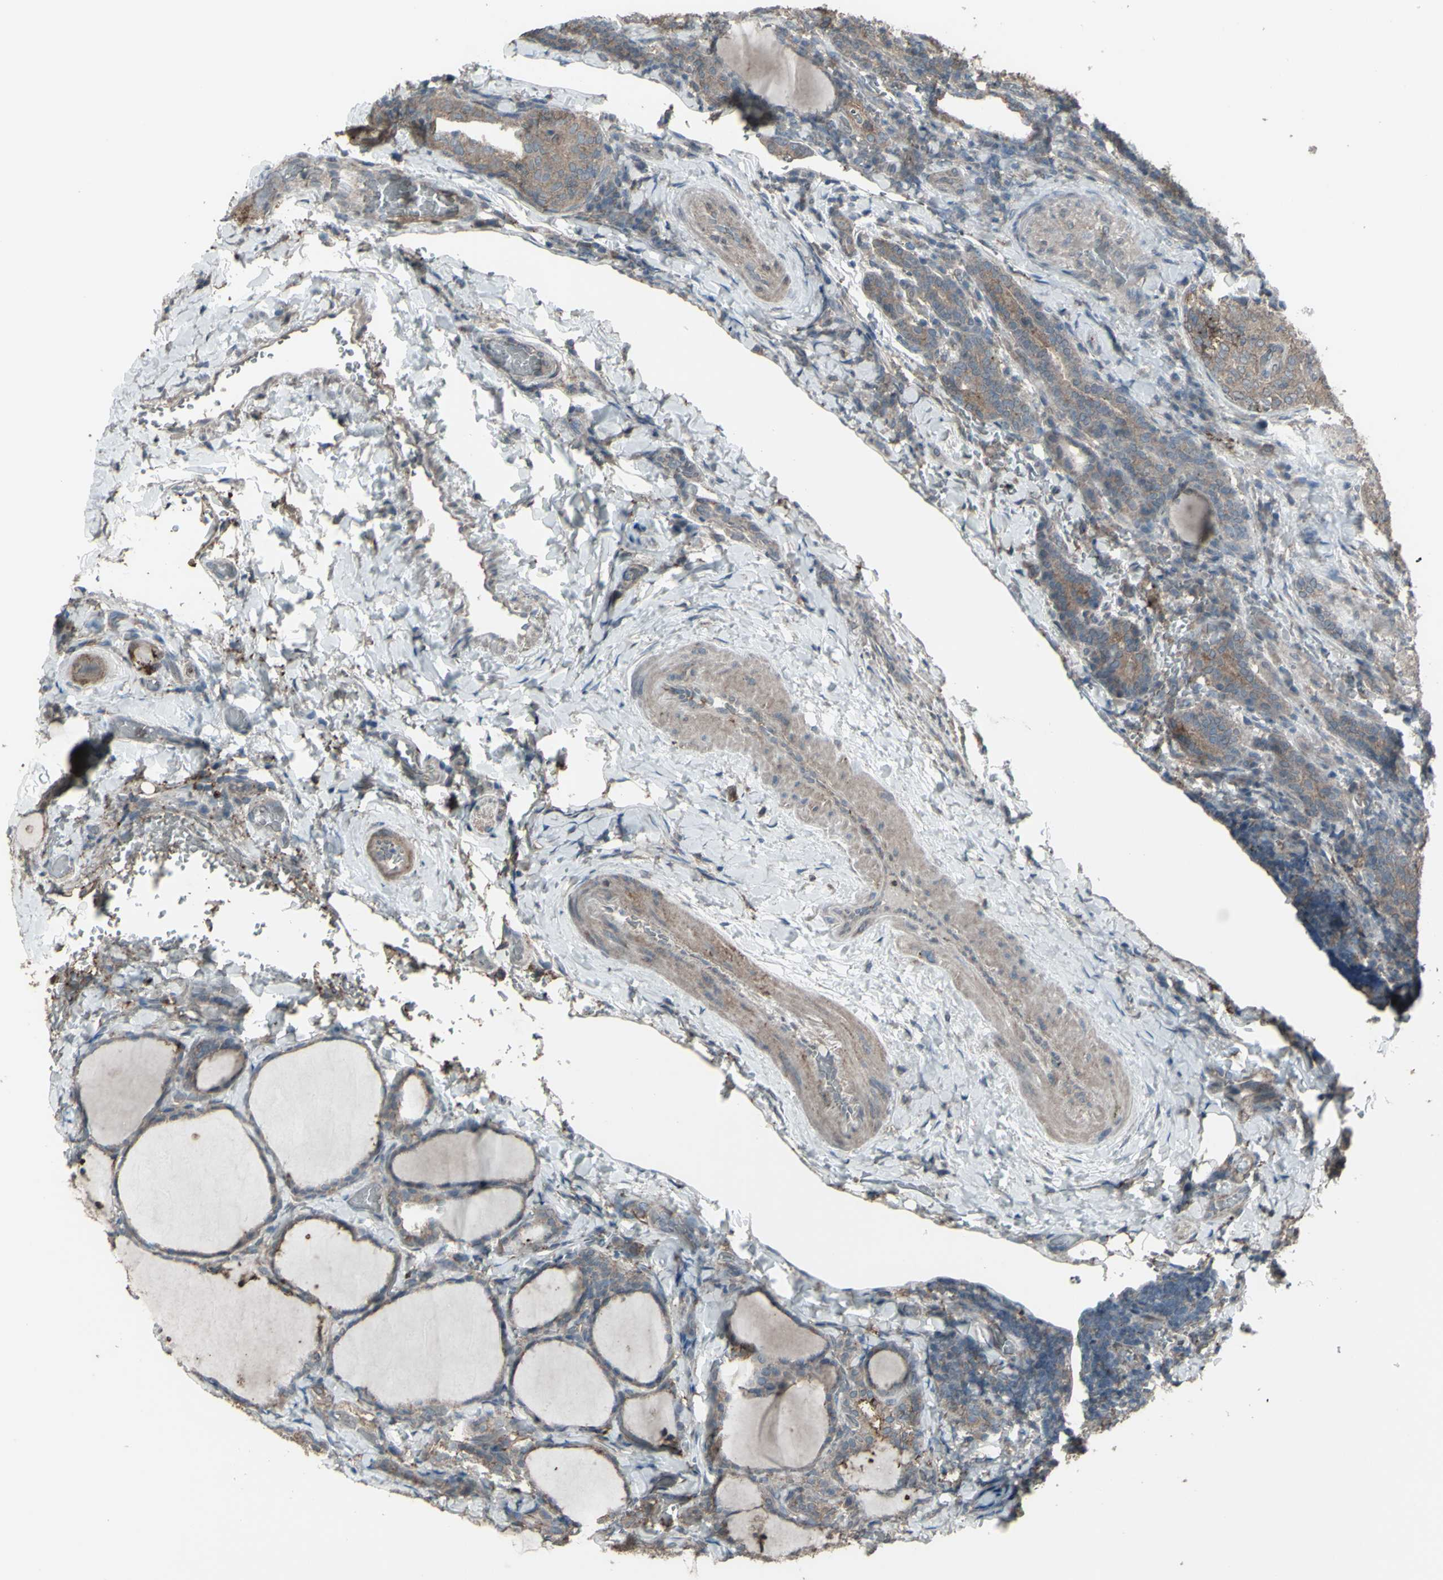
{"staining": {"intensity": "moderate", "quantity": ">75%", "location": "cytoplasmic/membranous"}, "tissue": "thyroid cancer", "cell_type": "Tumor cells", "image_type": "cancer", "snomed": [{"axis": "morphology", "description": "Normal tissue, NOS"}, {"axis": "morphology", "description": "Papillary adenocarcinoma, NOS"}, {"axis": "topography", "description": "Thyroid gland"}], "caption": "Protein staining of papillary adenocarcinoma (thyroid) tissue demonstrates moderate cytoplasmic/membranous staining in about >75% of tumor cells.", "gene": "SMO", "patient": {"sex": "female", "age": 30}}